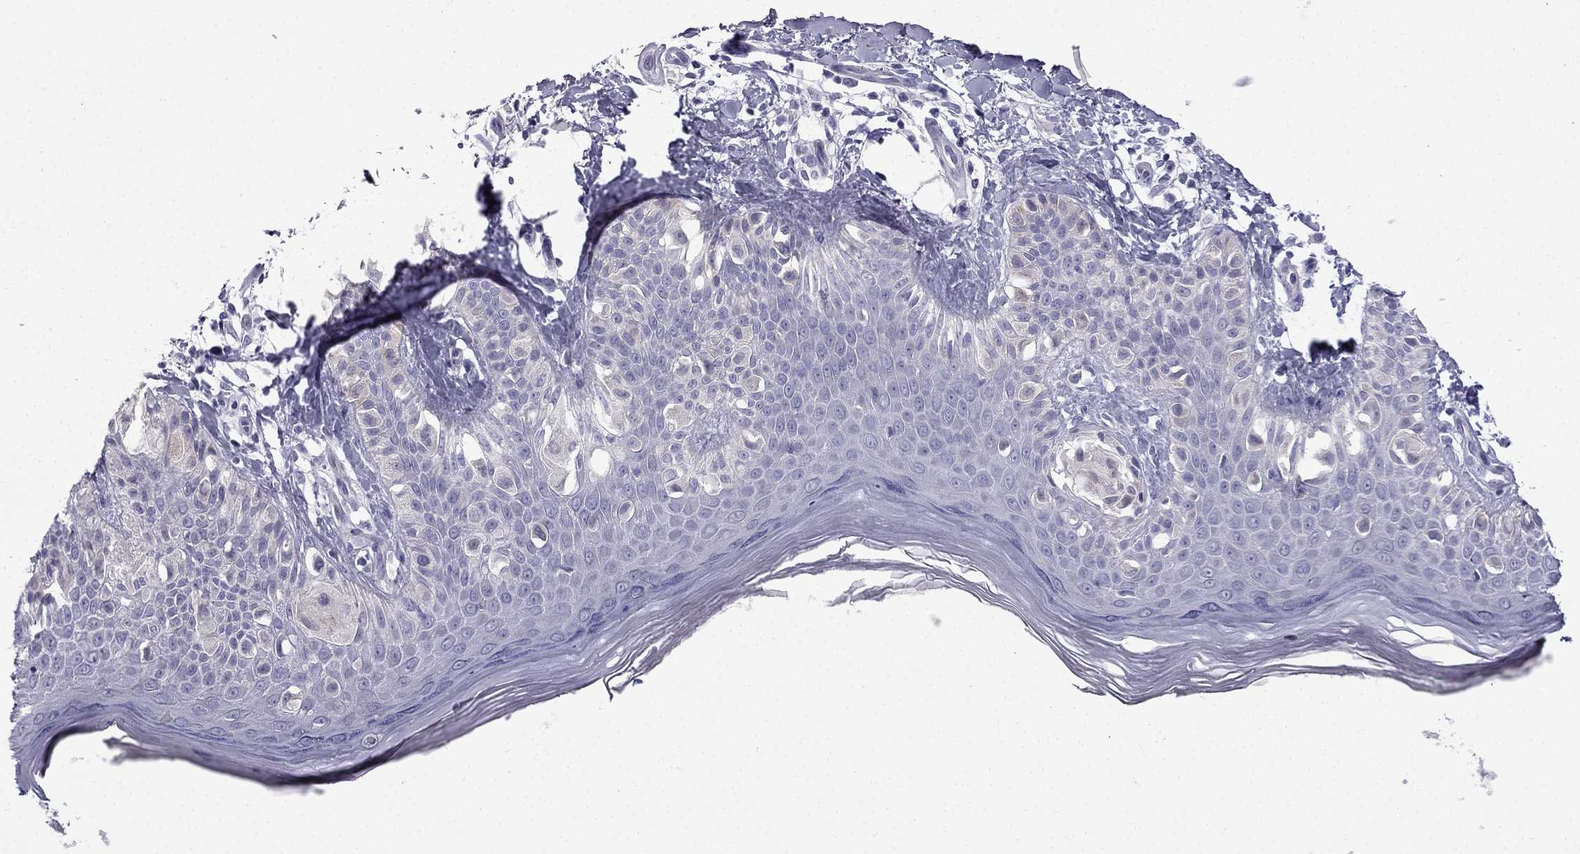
{"staining": {"intensity": "negative", "quantity": "none", "location": "none"}, "tissue": "melanoma", "cell_type": "Tumor cells", "image_type": "cancer", "snomed": [{"axis": "morphology", "description": "Malignant melanoma, NOS"}, {"axis": "topography", "description": "Skin"}], "caption": "DAB immunohistochemical staining of malignant melanoma displays no significant expression in tumor cells.", "gene": "CFAP53", "patient": {"sex": "female", "age": 73}}